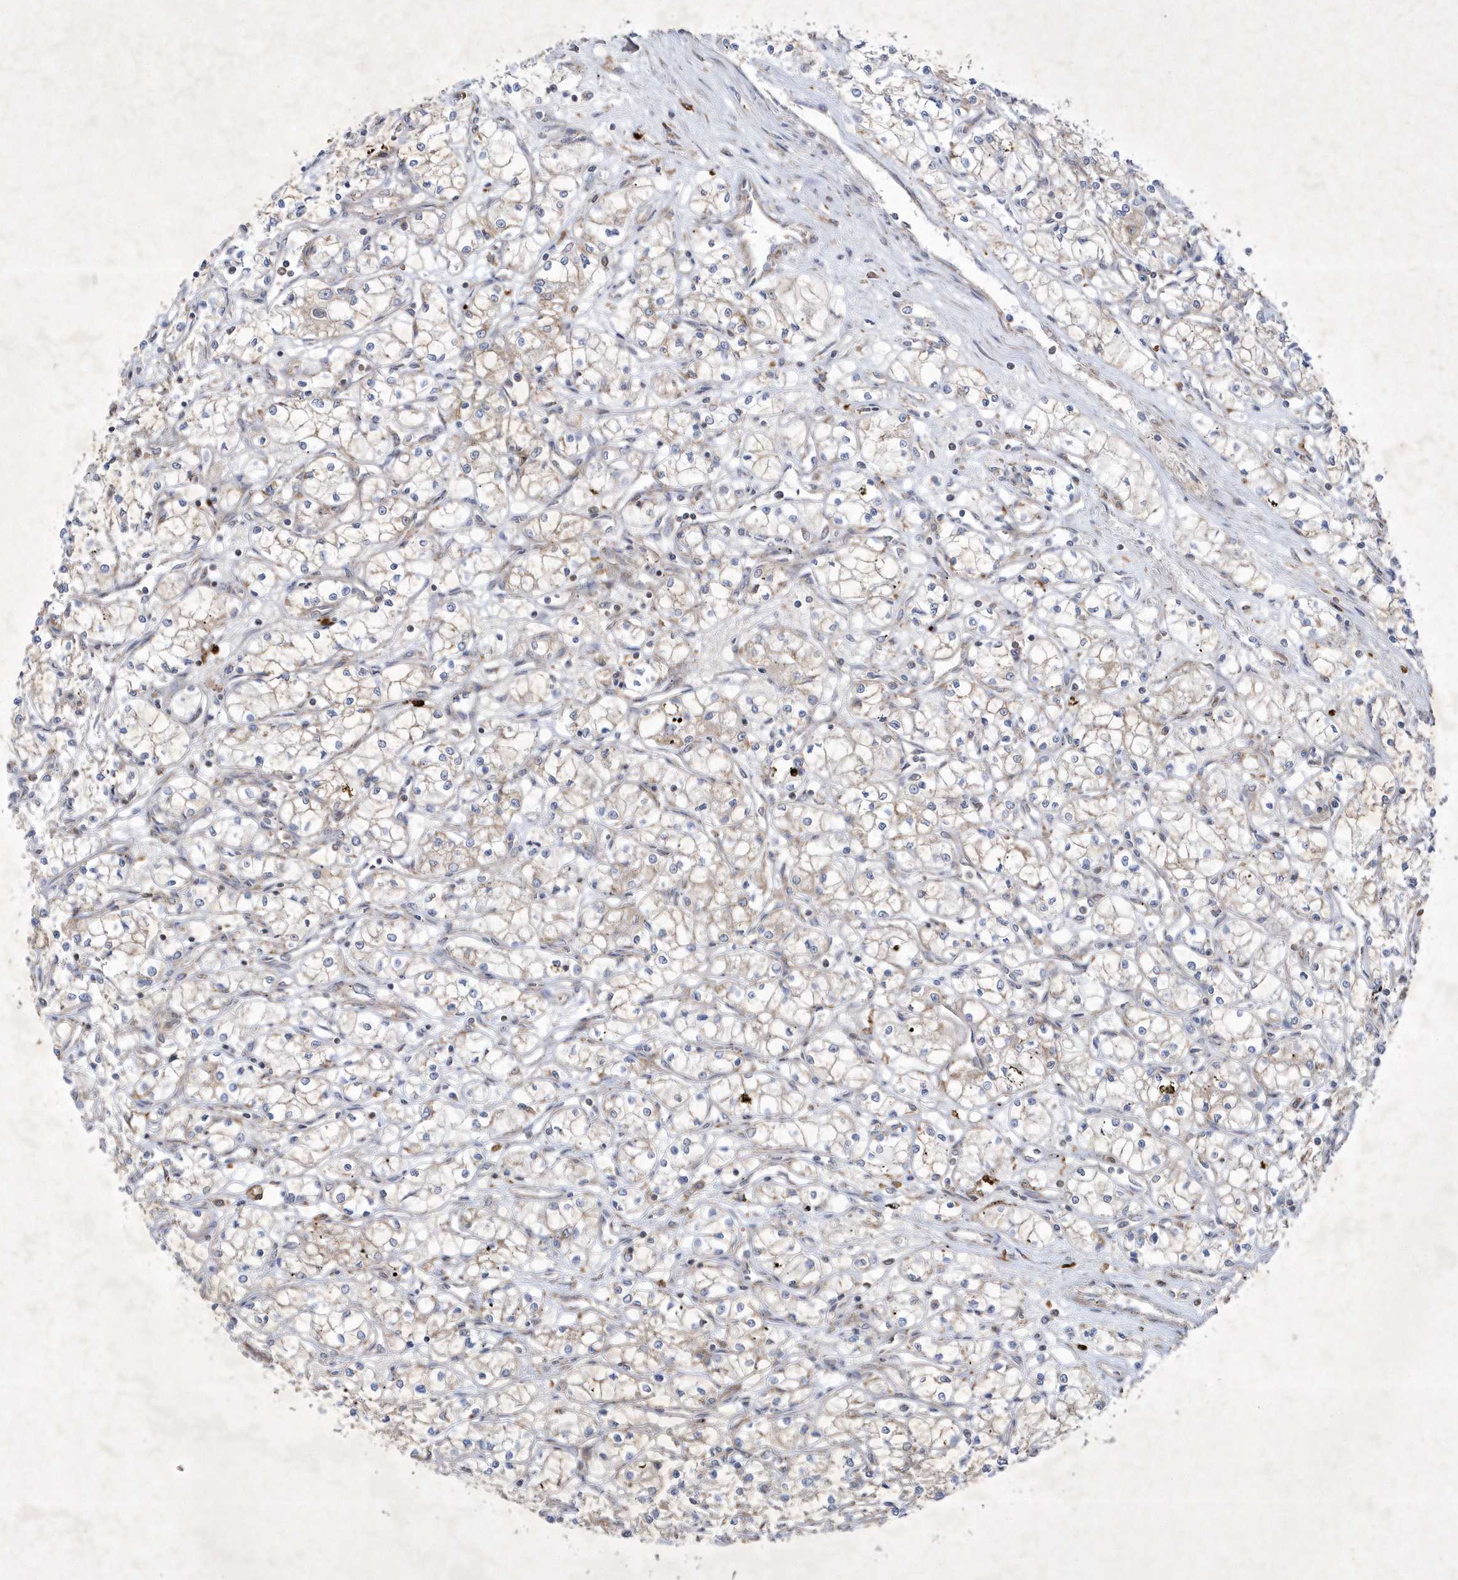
{"staining": {"intensity": "weak", "quantity": "25%-75%", "location": "cytoplasmic/membranous"}, "tissue": "renal cancer", "cell_type": "Tumor cells", "image_type": "cancer", "snomed": [{"axis": "morphology", "description": "Adenocarcinoma, NOS"}, {"axis": "topography", "description": "Kidney"}], "caption": "Adenocarcinoma (renal) stained with a protein marker shows weak staining in tumor cells.", "gene": "OPA1", "patient": {"sex": "male", "age": 59}}